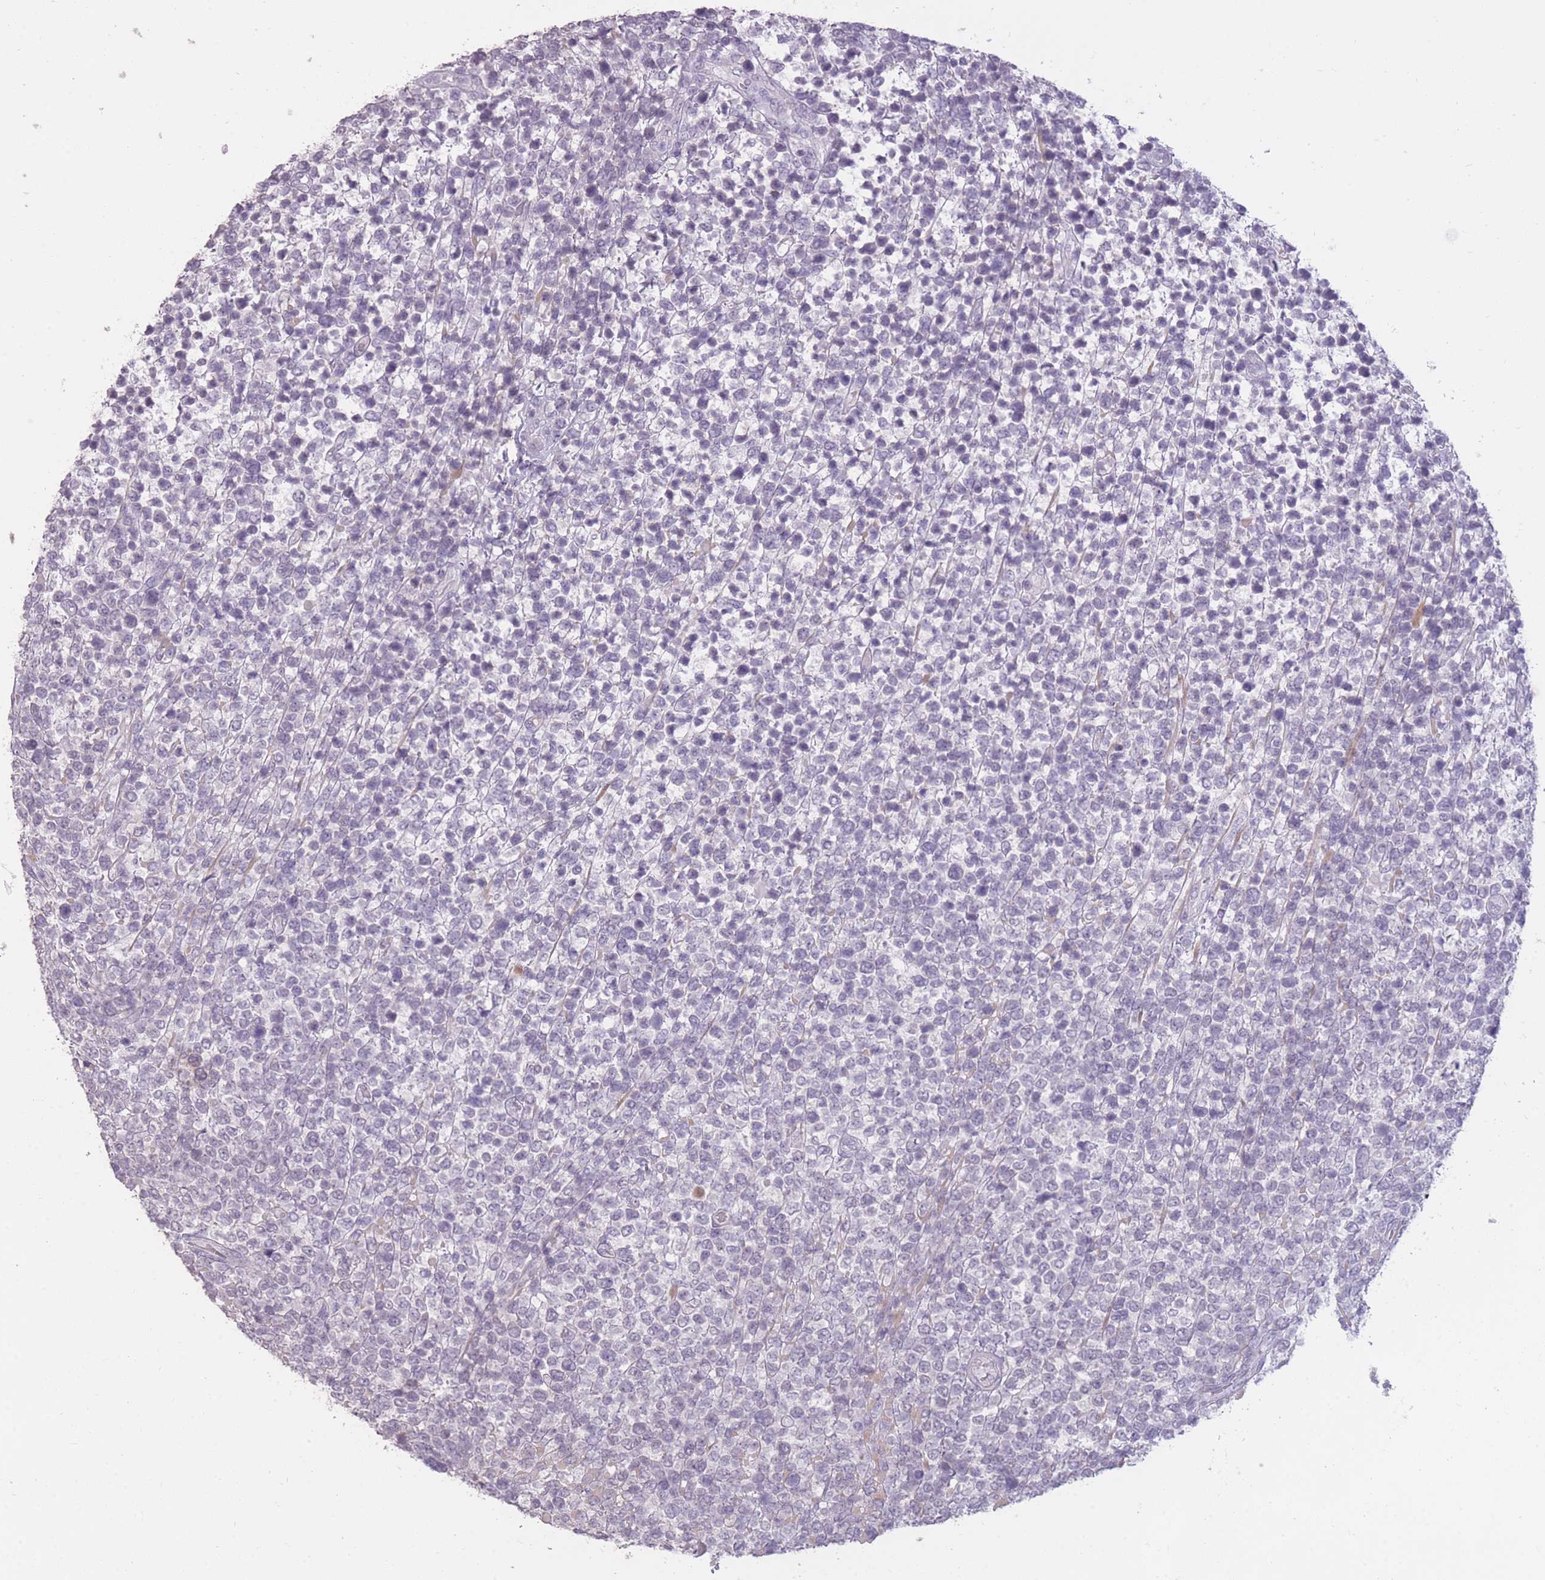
{"staining": {"intensity": "negative", "quantity": "none", "location": "none"}, "tissue": "lymphoma", "cell_type": "Tumor cells", "image_type": "cancer", "snomed": [{"axis": "morphology", "description": "Malignant lymphoma, non-Hodgkin's type, High grade"}, {"axis": "topography", "description": "Soft tissue"}], "caption": "The immunohistochemistry (IHC) micrograph has no significant staining in tumor cells of high-grade malignant lymphoma, non-Hodgkin's type tissue.", "gene": "ZBTB24", "patient": {"sex": "female", "age": 56}}